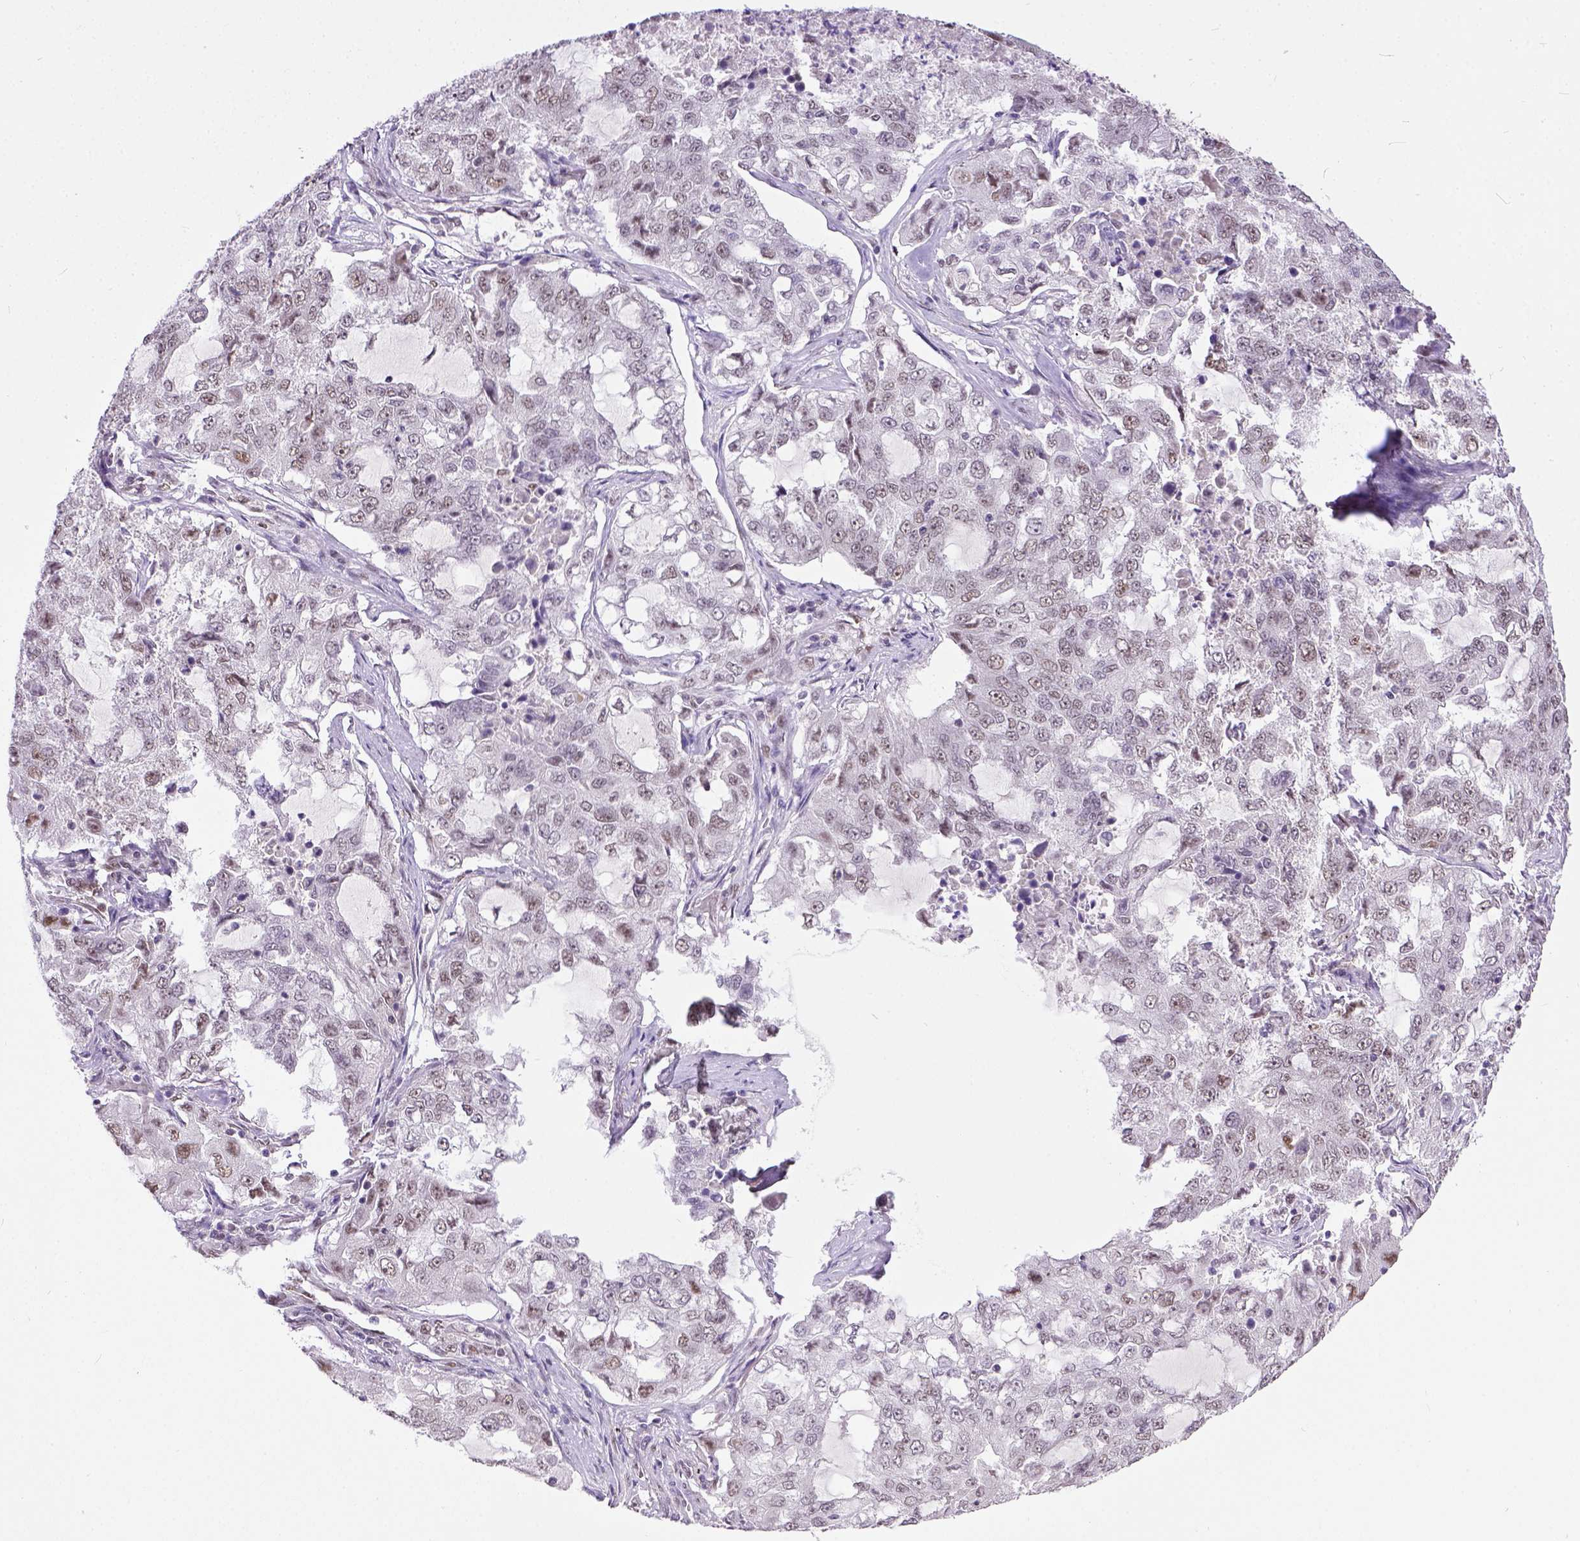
{"staining": {"intensity": "weak", "quantity": "25%-75%", "location": "nuclear"}, "tissue": "lung cancer", "cell_type": "Tumor cells", "image_type": "cancer", "snomed": [{"axis": "morphology", "description": "Adenocarcinoma, NOS"}, {"axis": "topography", "description": "Lung"}], "caption": "Lung cancer stained with DAB immunohistochemistry displays low levels of weak nuclear staining in about 25%-75% of tumor cells.", "gene": "ERCC1", "patient": {"sex": "female", "age": 61}}